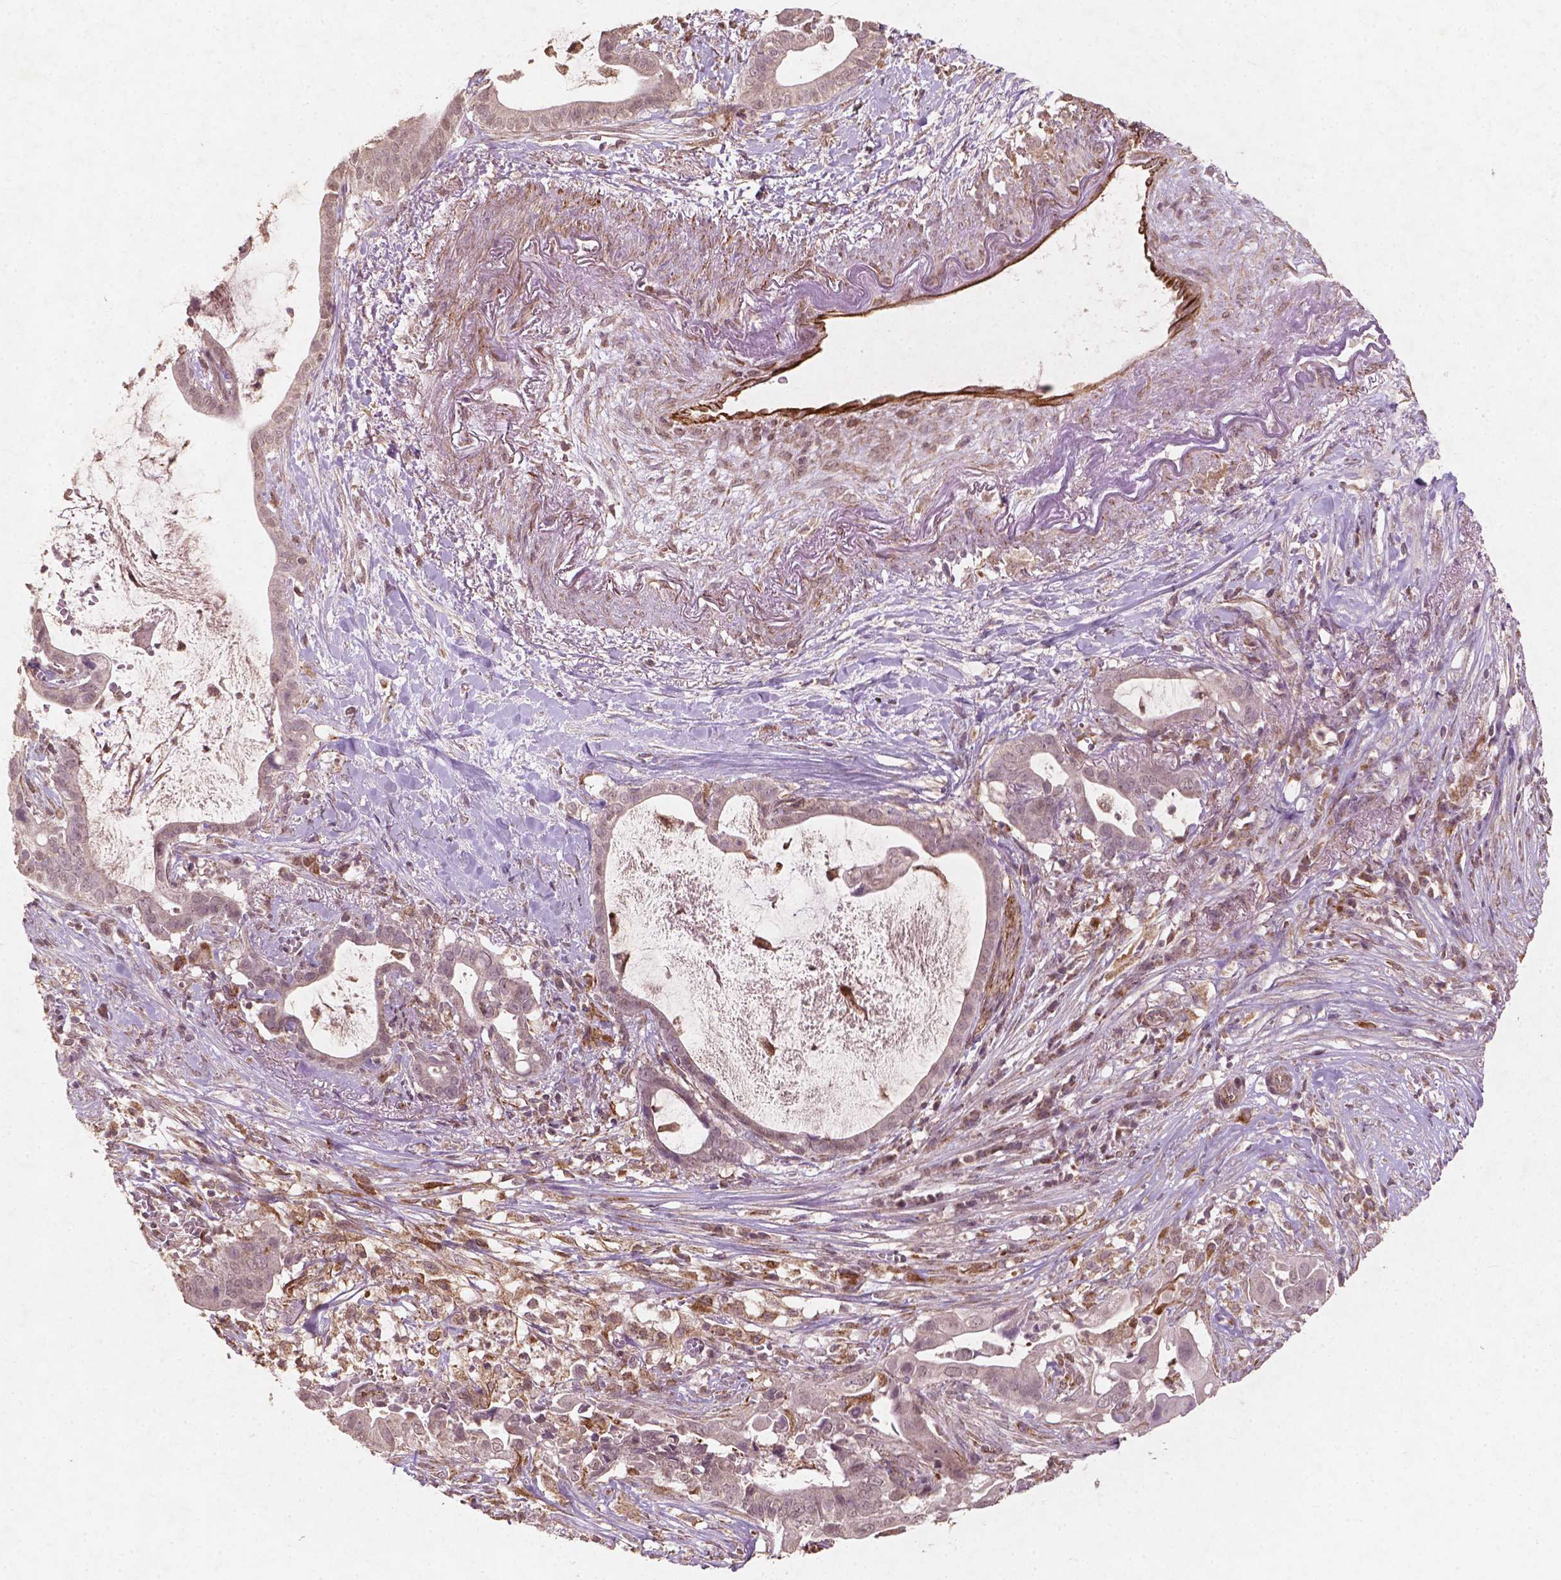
{"staining": {"intensity": "negative", "quantity": "none", "location": "none"}, "tissue": "pancreatic cancer", "cell_type": "Tumor cells", "image_type": "cancer", "snomed": [{"axis": "morphology", "description": "Adenocarcinoma, NOS"}, {"axis": "topography", "description": "Pancreas"}], "caption": "IHC photomicrograph of neoplastic tissue: human pancreatic adenocarcinoma stained with DAB exhibits no significant protein positivity in tumor cells. (DAB immunohistochemistry (IHC) with hematoxylin counter stain).", "gene": "SMAD2", "patient": {"sex": "male", "age": 61}}